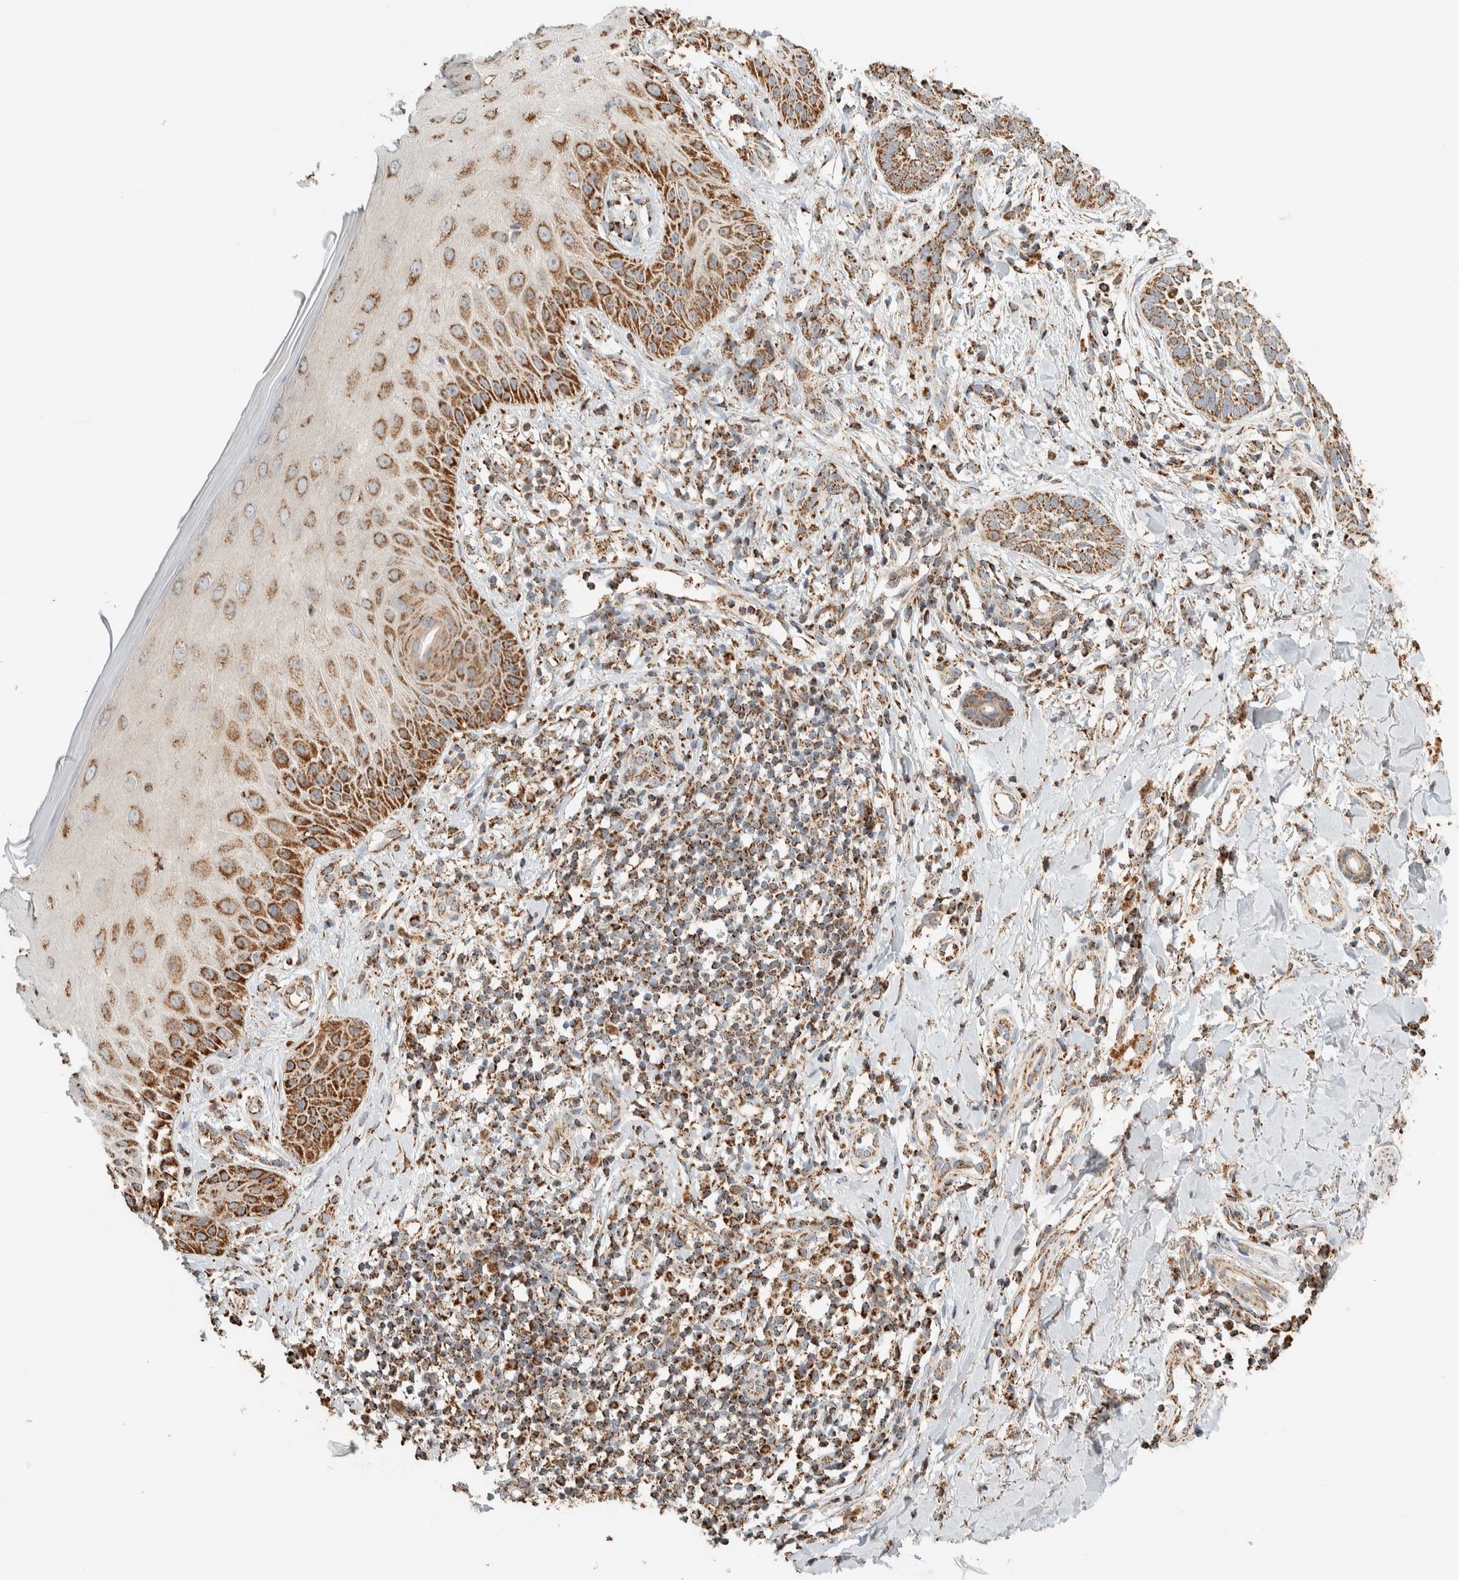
{"staining": {"intensity": "moderate", "quantity": ">75%", "location": "cytoplasmic/membranous"}, "tissue": "skin cancer", "cell_type": "Tumor cells", "image_type": "cancer", "snomed": [{"axis": "morphology", "description": "Normal tissue, NOS"}, {"axis": "morphology", "description": "Basal cell carcinoma"}, {"axis": "topography", "description": "Skin"}], "caption": "A high-resolution micrograph shows immunohistochemistry (IHC) staining of skin cancer, which displays moderate cytoplasmic/membranous staining in approximately >75% of tumor cells. The staining is performed using DAB (3,3'-diaminobenzidine) brown chromogen to label protein expression. The nuclei are counter-stained blue using hematoxylin.", "gene": "ZNF454", "patient": {"sex": "male", "age": 67}}